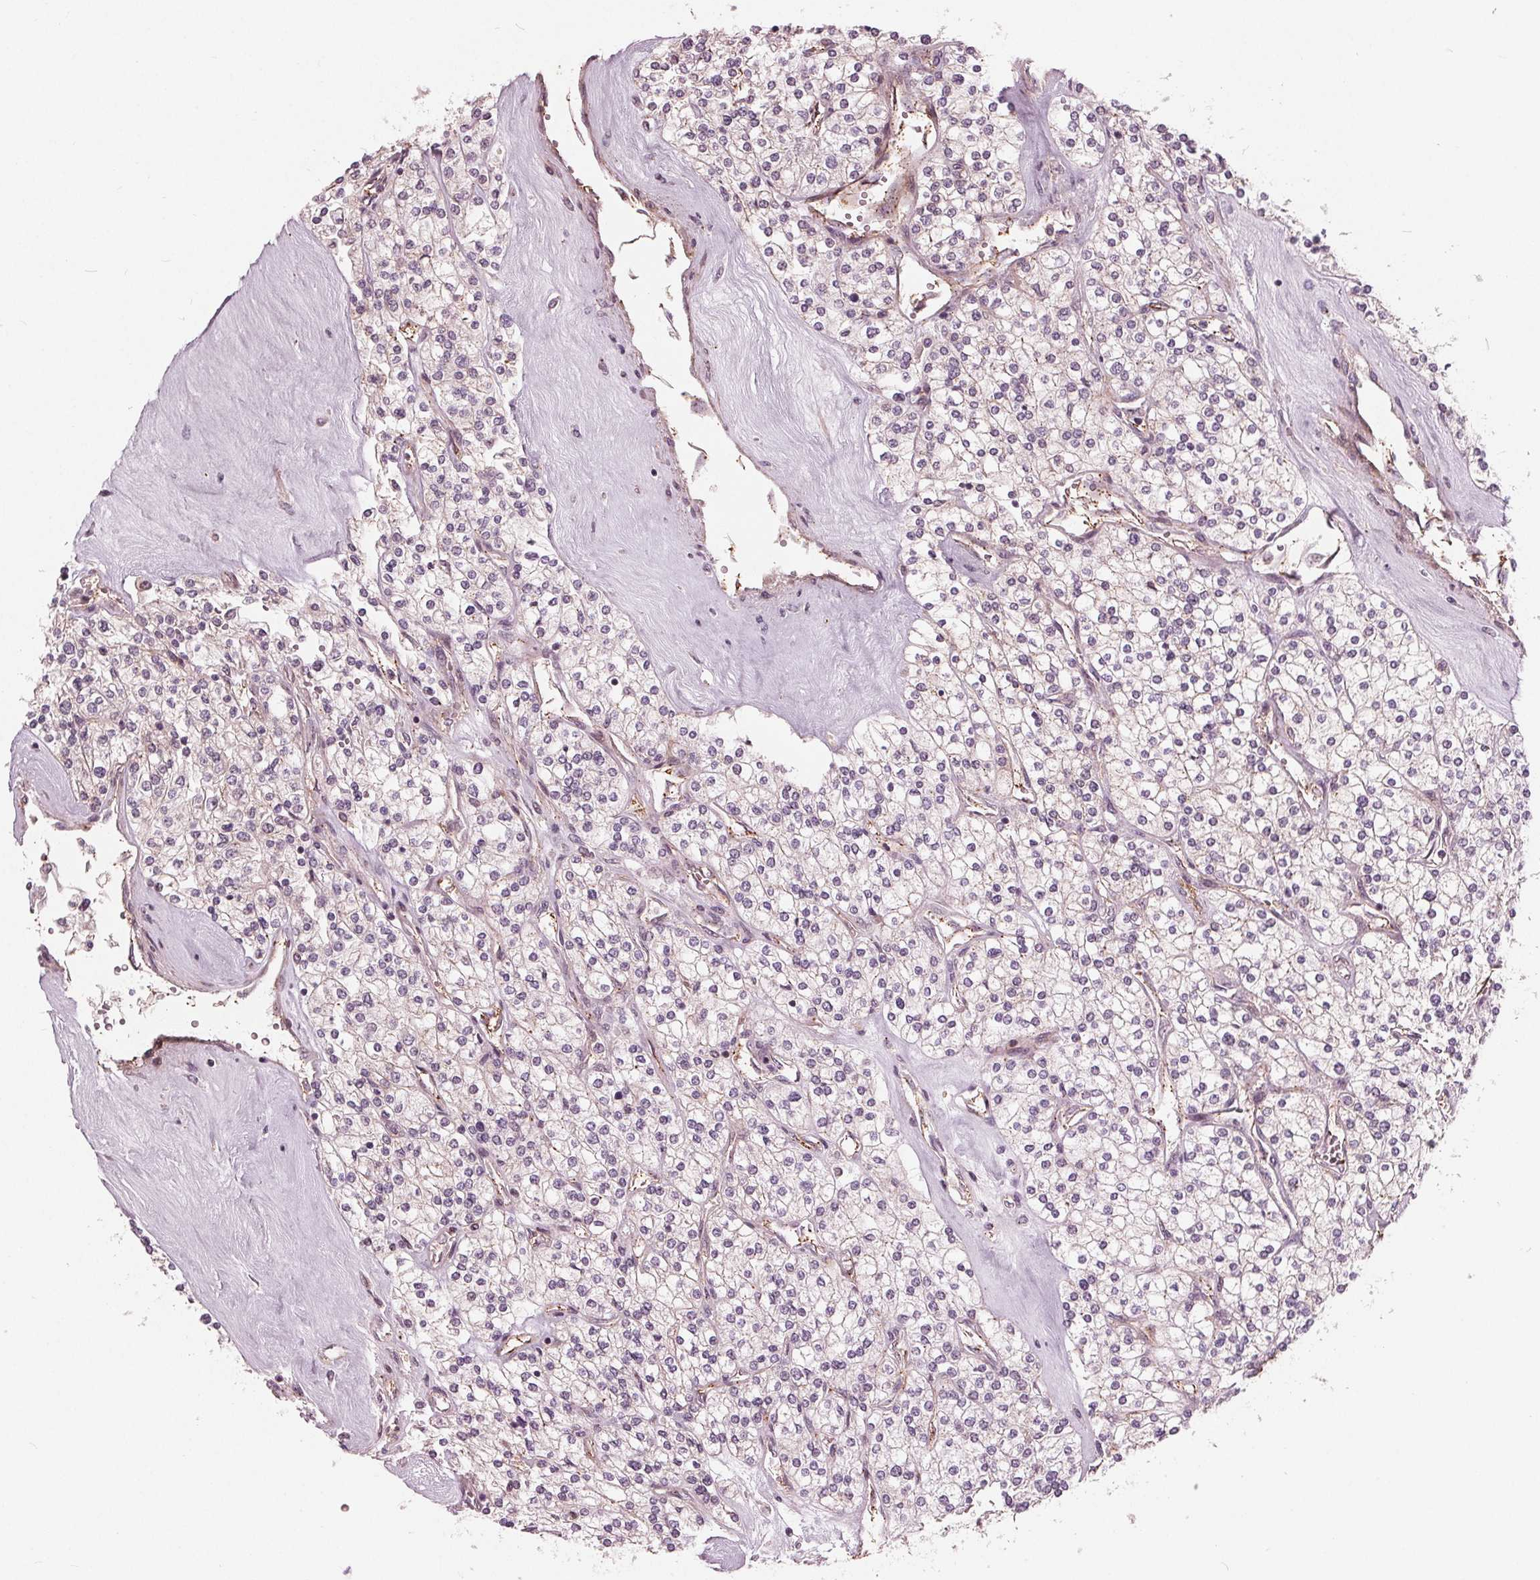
{"staining": {"intensity": "negative", "quantity": "none", "location": "none"}, "tissue": "renal cancer", "cell_type": "Tumor cells", "image_type": "cancer", "snomed": [{"axis": "morphology", "description": "Adenocarcinoma, NOS"}, {"axis": "topography", "description": "Kidney"}], "caption": "A high-resolution photomicrograph shows immunohistochemistry staining of renal adenocarcinoma, which exhibits no significant staining in tumor cells.", "gene": "TXNIP", "patient": {"sex": "male", "age": 80}}